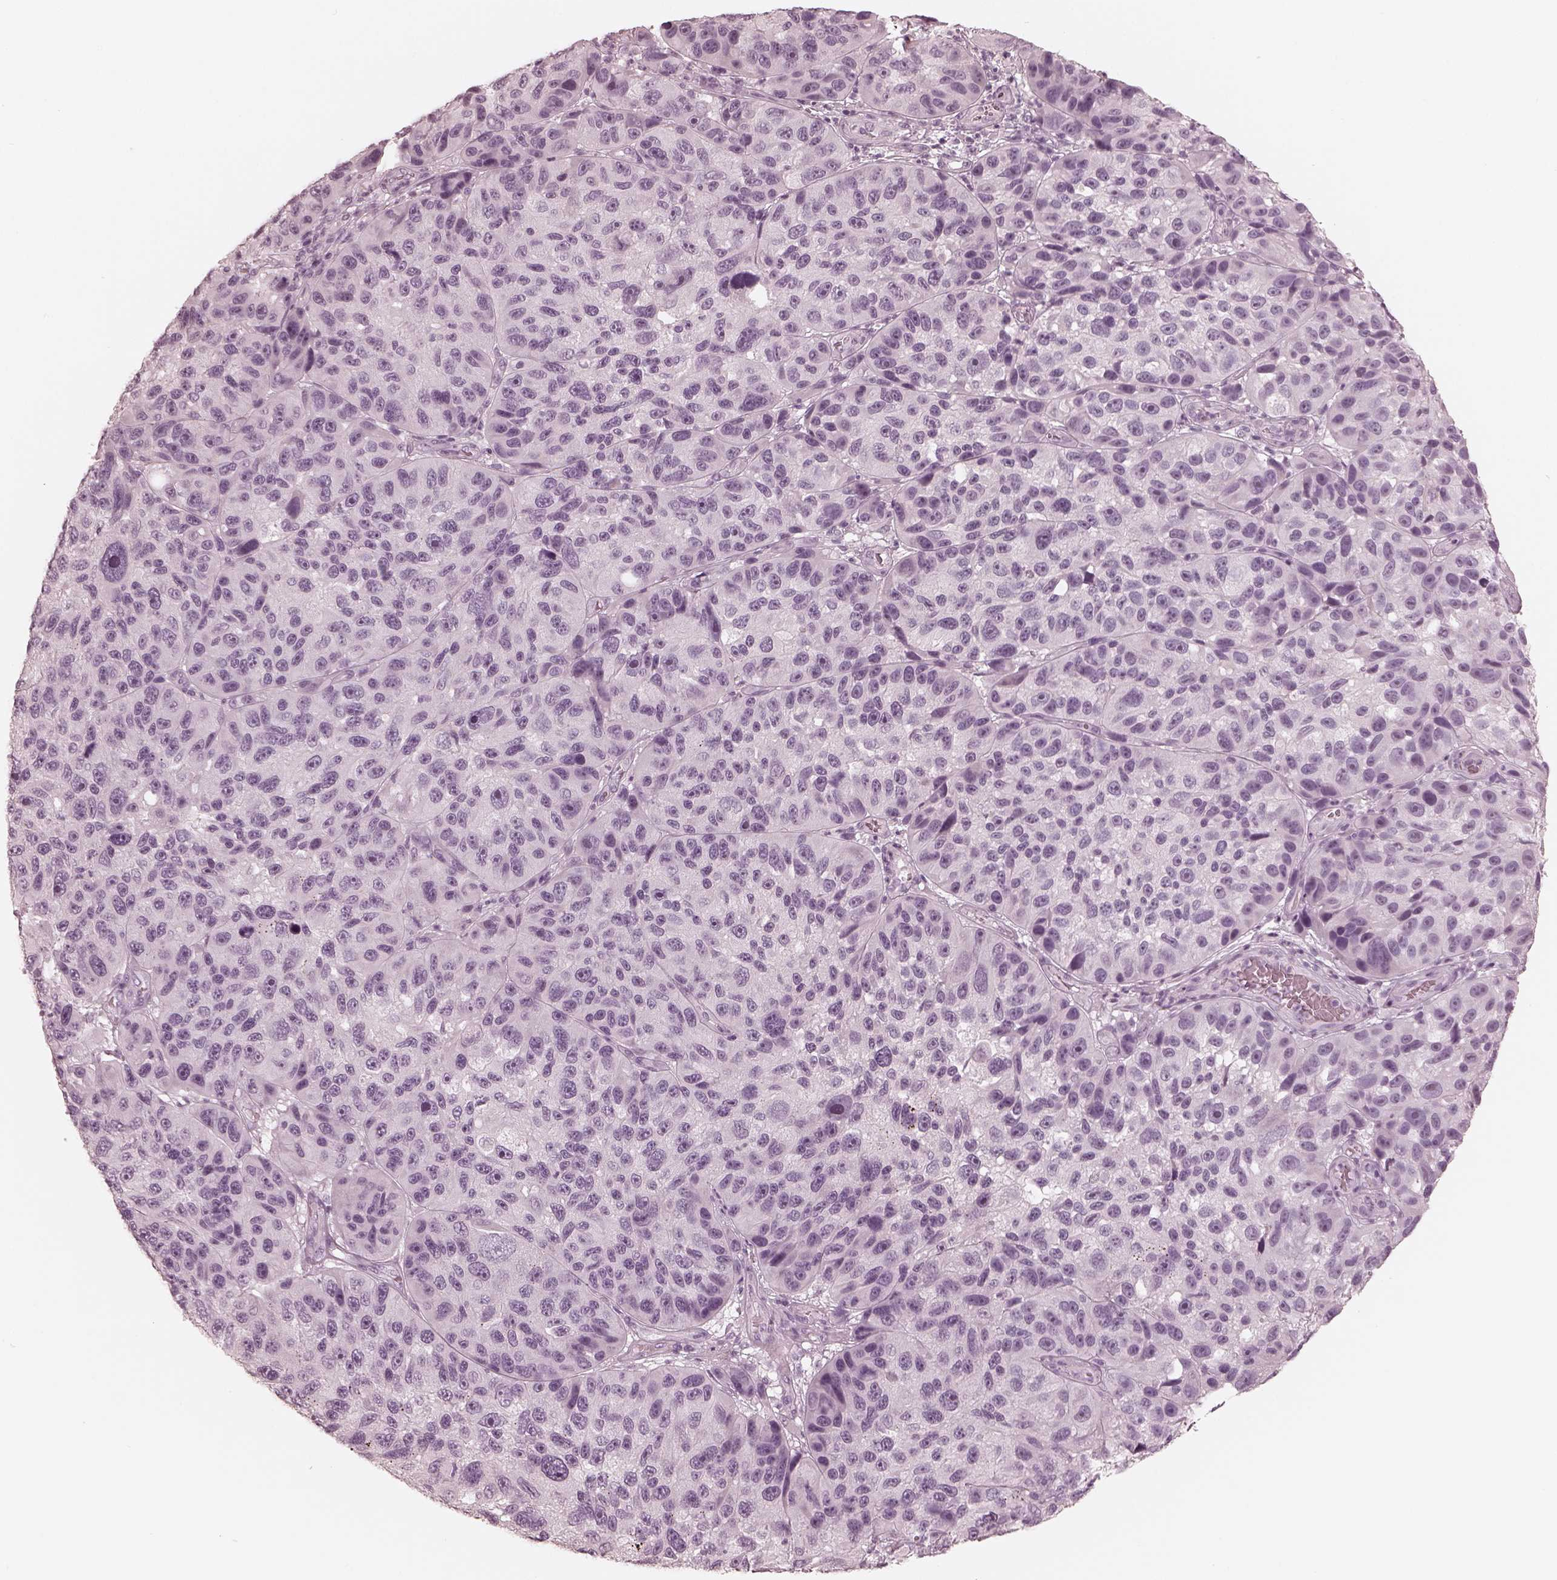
{"staining": {"intensity": "negative", "quantity": "none", "location": "none"}, "tissue": "melanoma", "cell_type": "Tumor cells", "image_type": "cancer", "snomed": [{"axis": "morphology", "description": "Malignant melanoma, NOS"}, {"axis": "topography", "description": "Skin"}], "caption": "This is an IHC histopathology image of human malignant melanoma. There is no staining in tumor cells.", "gene": "CALR3", "patient": {"sex": "male", "age": 53}}